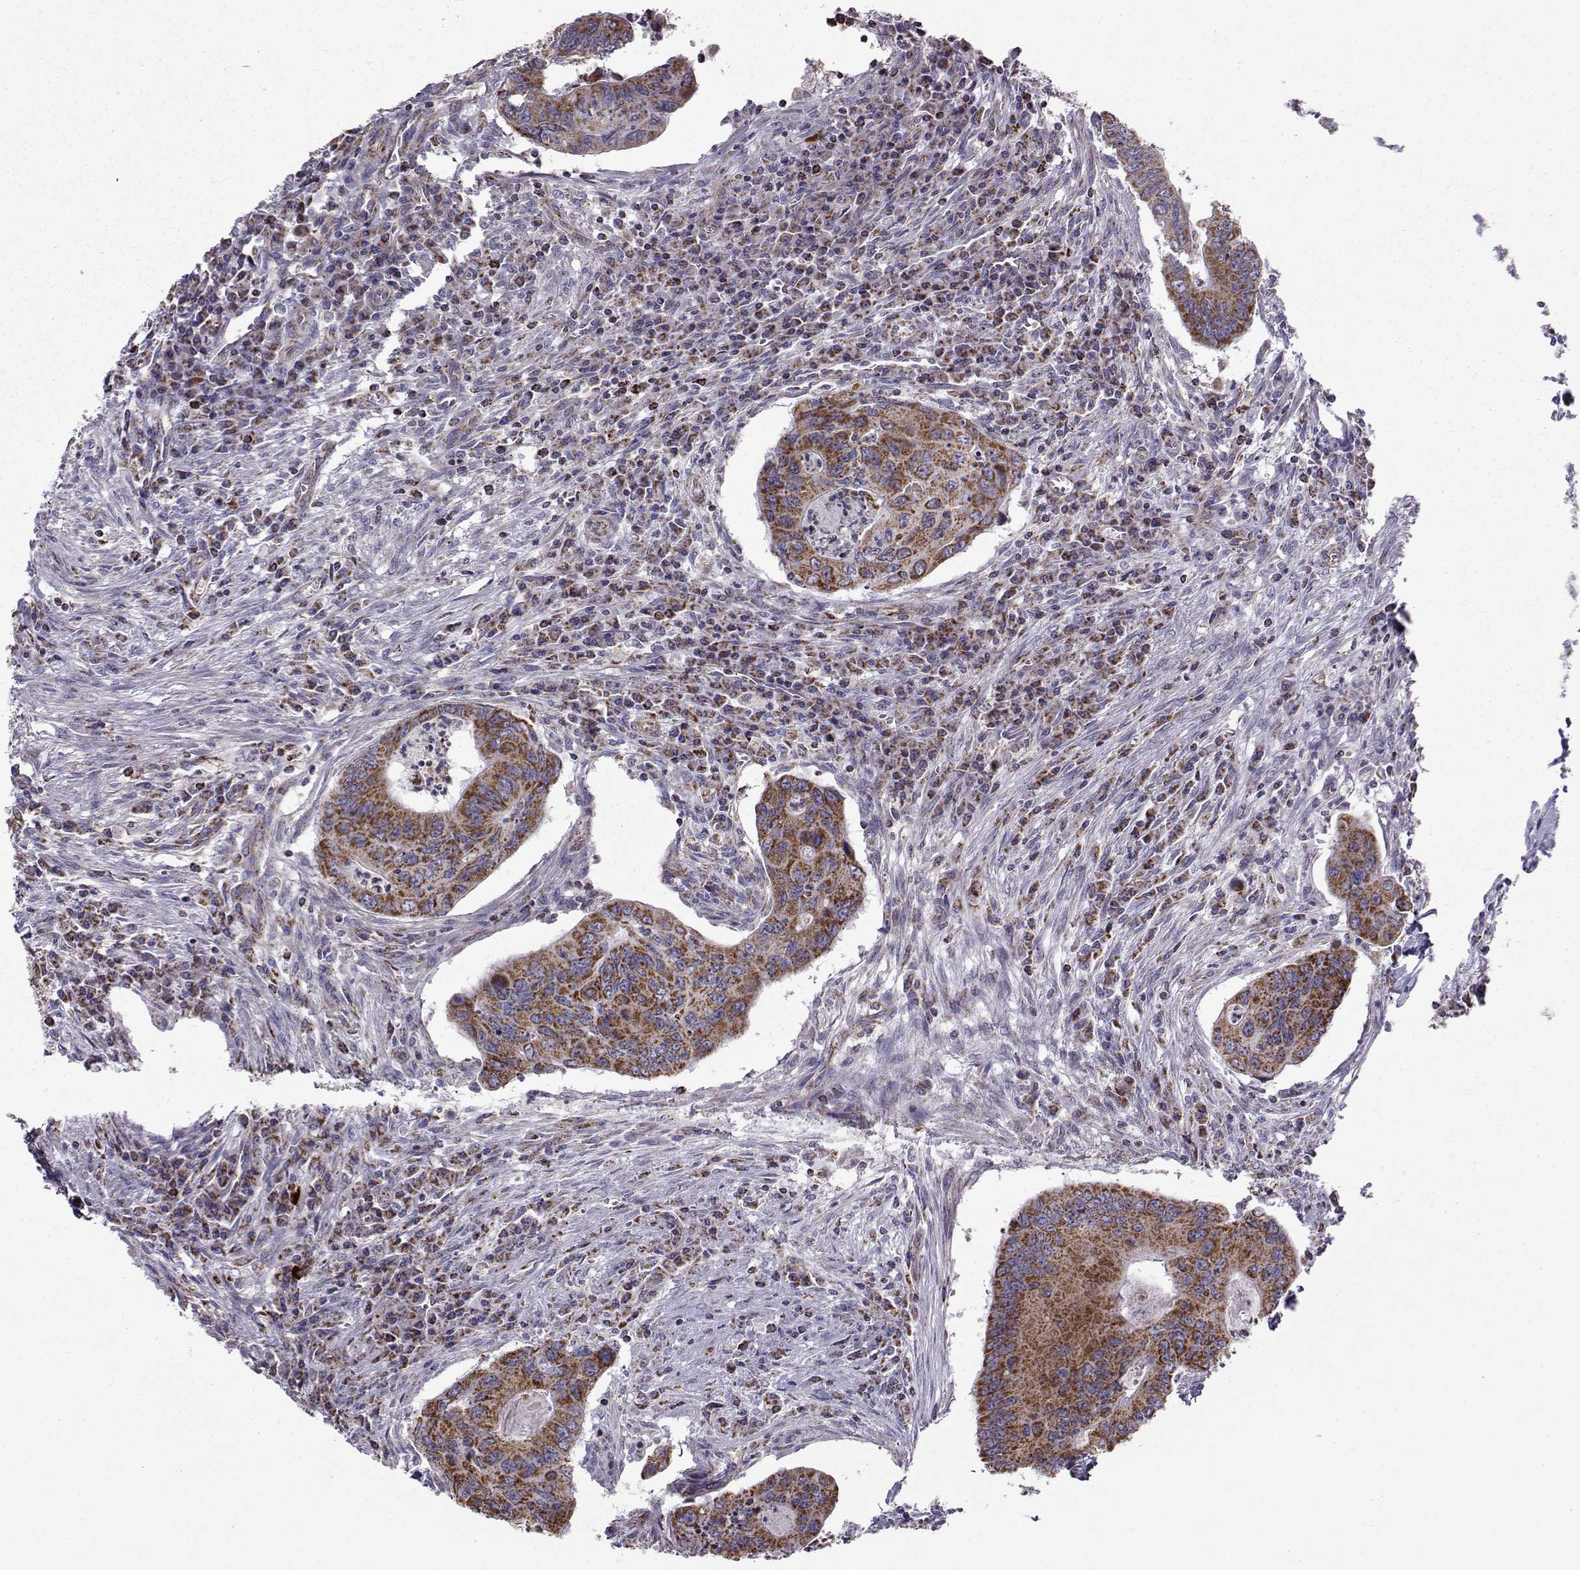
{"staining": {"intensity": "strong", "quantity": ">75%", "location": "cytoplasmic/membranous"}, "tissue": "colorectal cancer", "cell_type": "Tumor cells", "image_type": "cancer", "snomed": [{"axis": "morphology", "description": "Adenocarcinoma, NOS"}, {"axis": "topography", "description": "Colon"}], "caption": "IHC image of adenocarcinoma (colorectal) stained for a protein (brown), which displays high levels of strong cytoplasmic/membranous positivity in about >75% of tumor cells.", "gene": "NECAB3", "patient": {"sex": "male", "age": 53}}